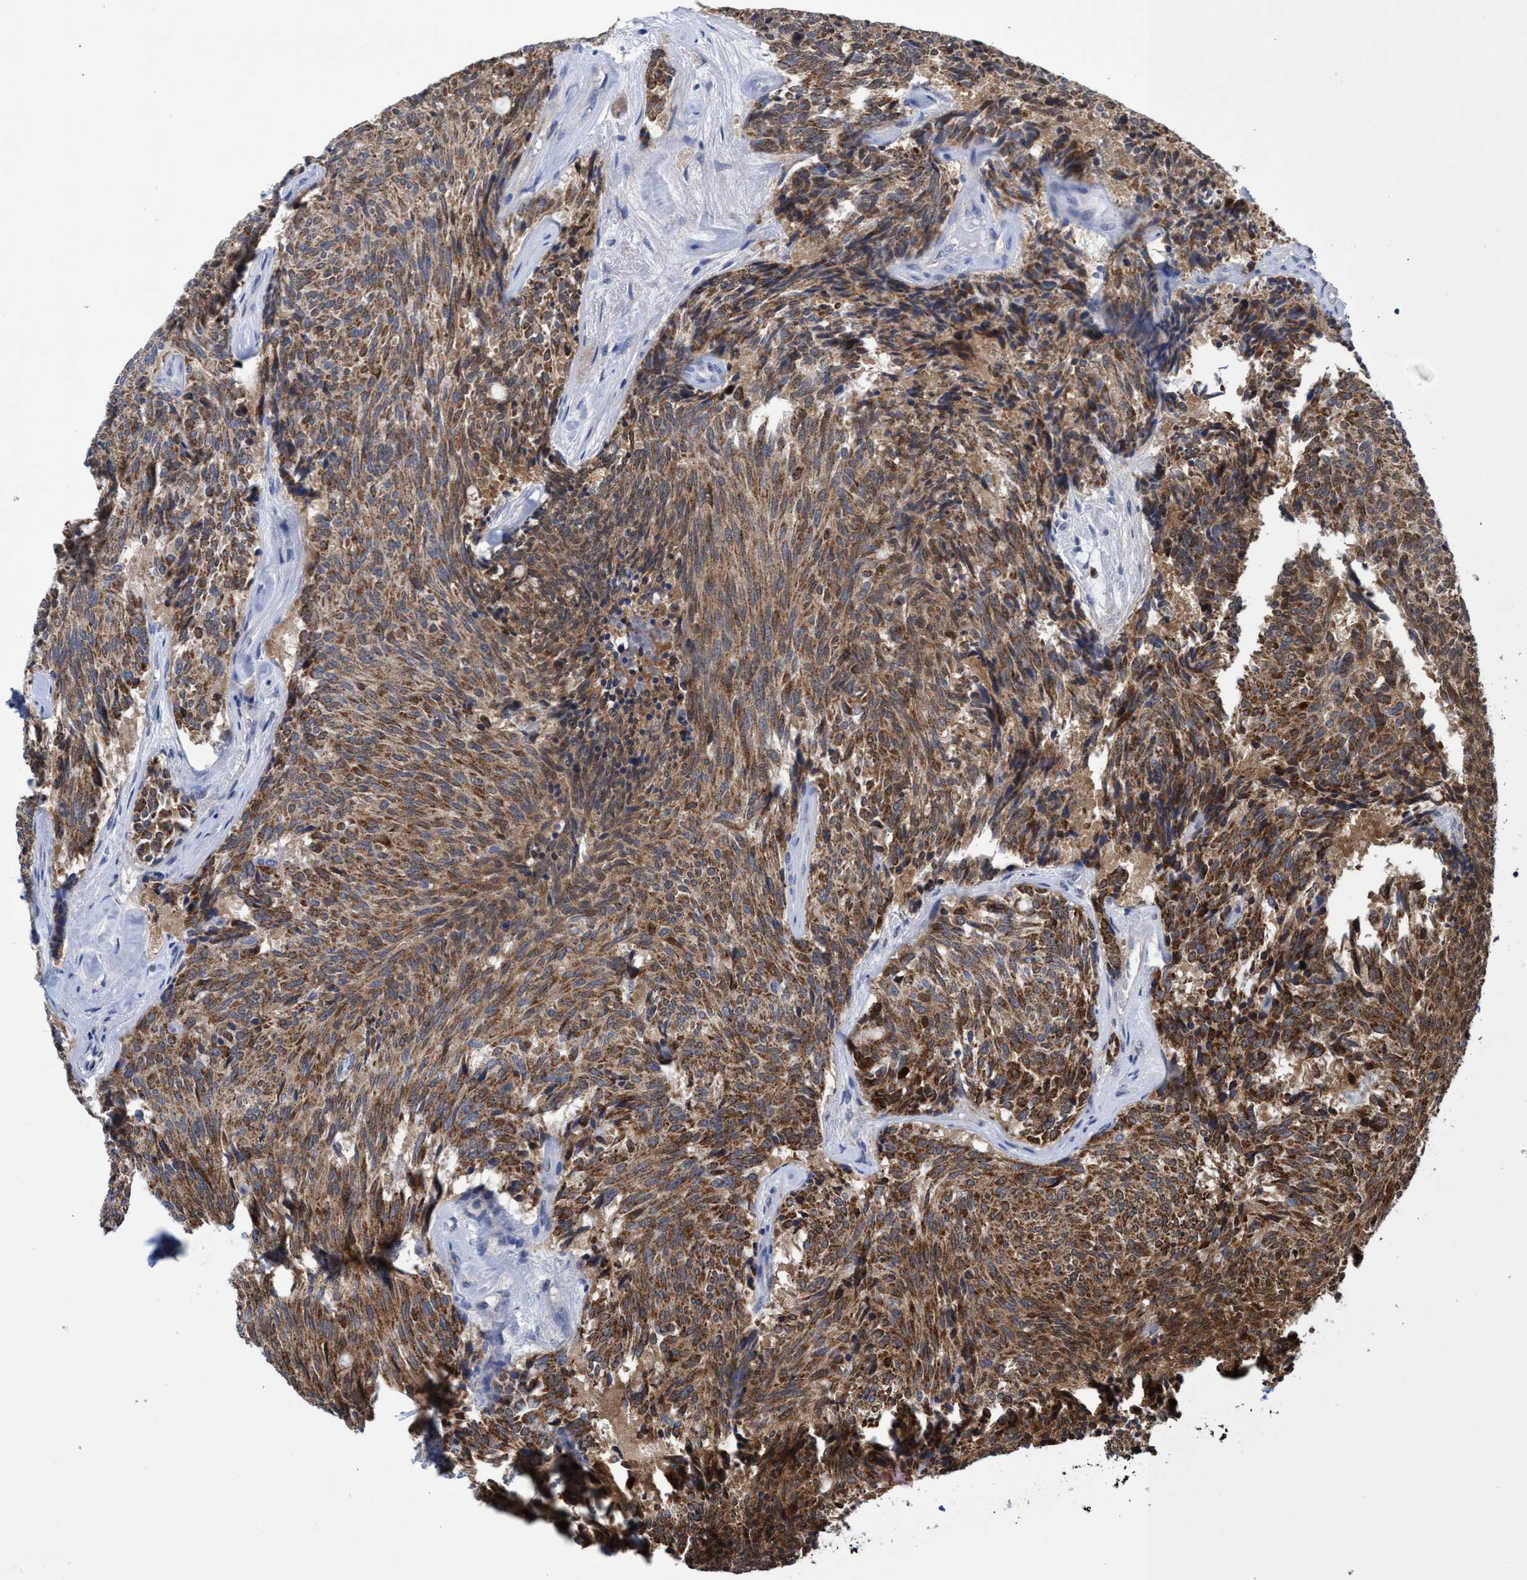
{"staining": {"intensity": "moderate", "quantity": ">75%", "location": "cytoplasmic/membranous"}, "tissue": "carcinoid", "cell_type": "Tumor cells", "image_type": "cancer", "snomed": [{"axis": "morphology", "description": "Carcinoid, malignant, NOS"}, {"axis": "topography", "description": "Pancreas"}], "caption": "This is a histology image of immunohistochemistry staining of carcinoid (malignant), which shows moderate positivity in the cytoplasmic/membranous of tumor cells.", "gene": "CRYZ", "patient": {"sex": "female", "age": 54}}